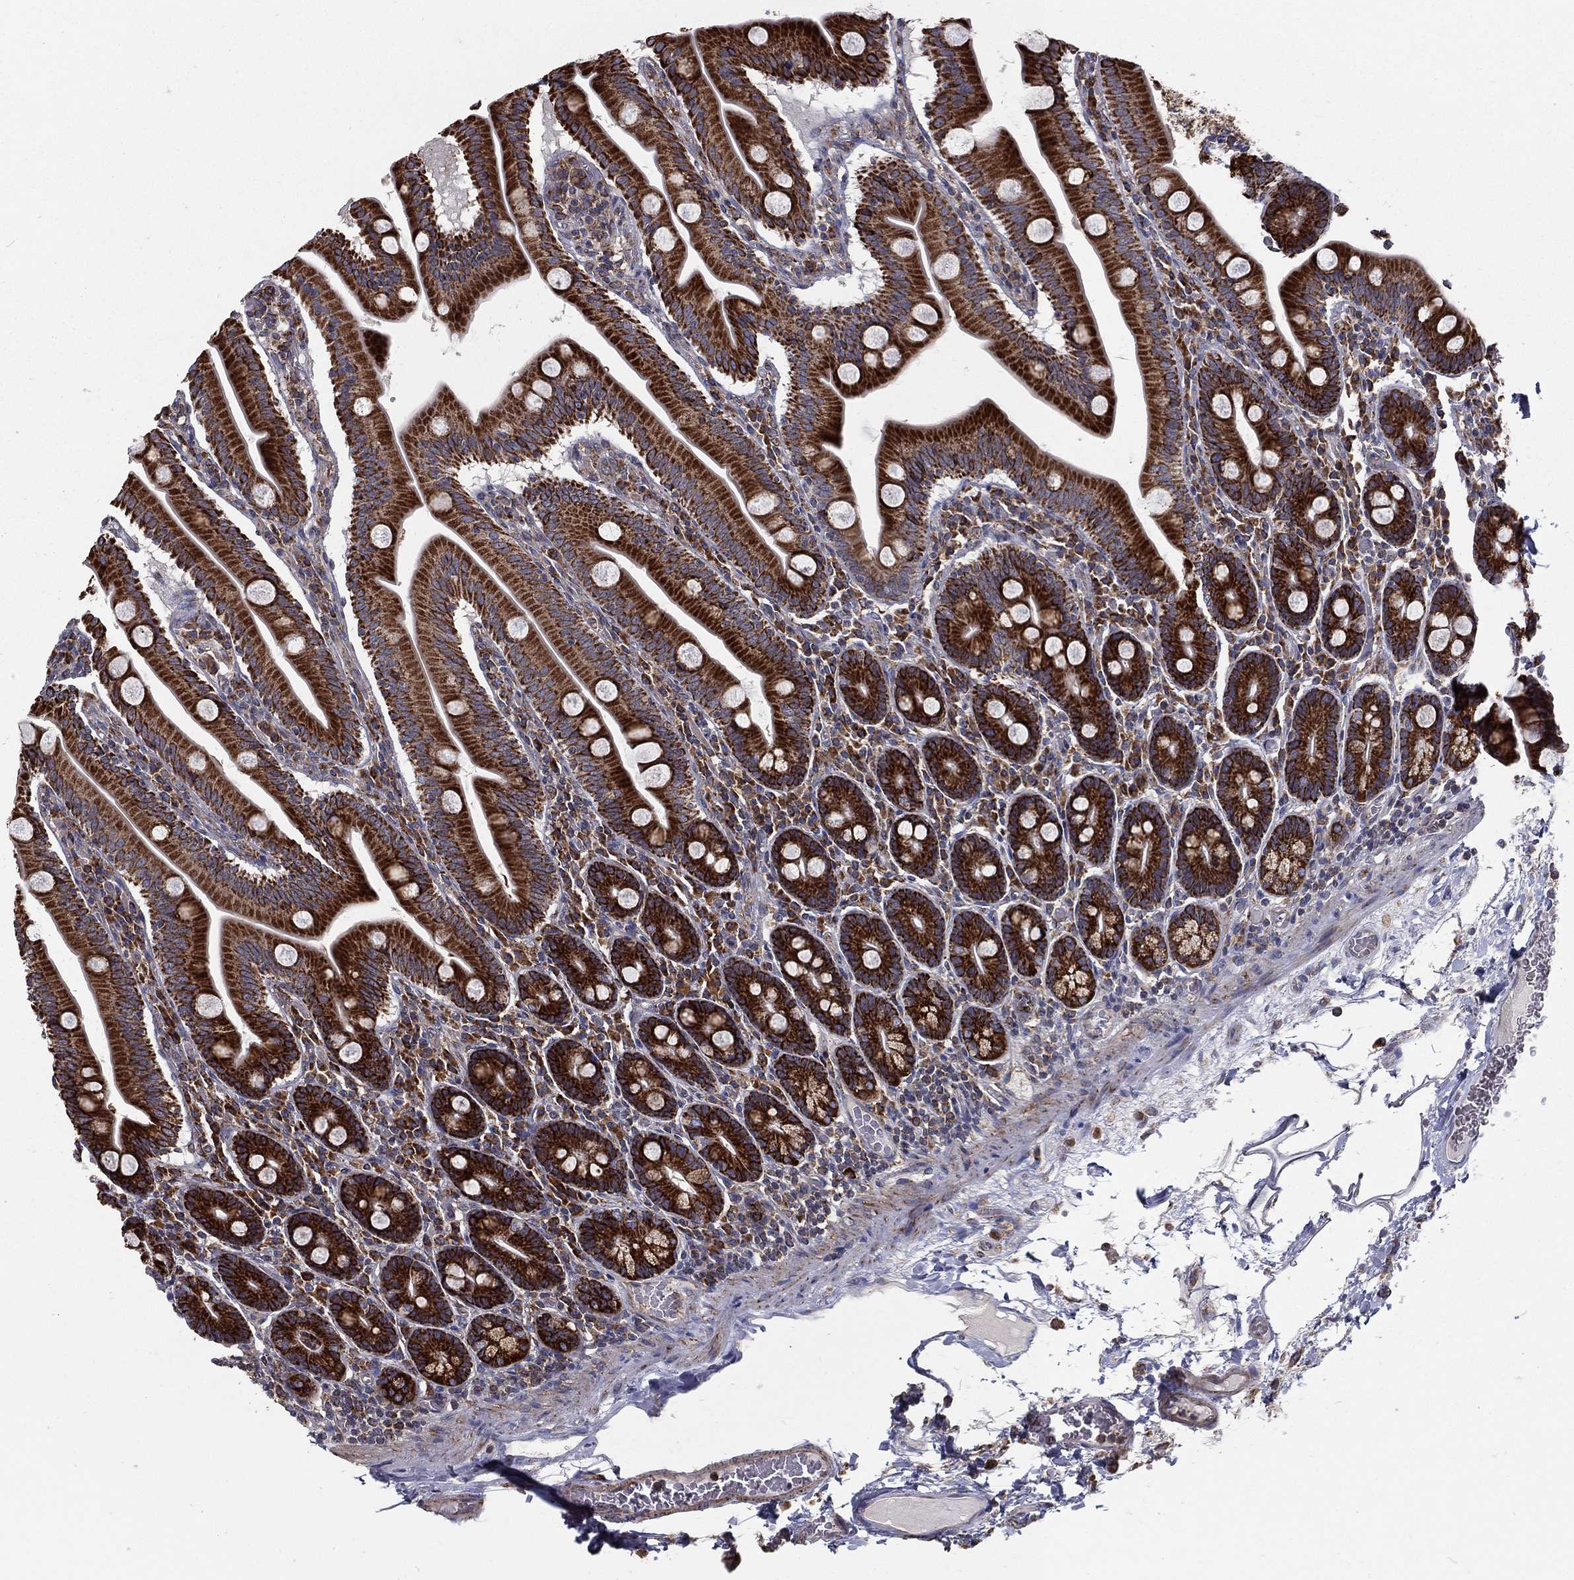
{"staining": {"intensity": "strong", "quantity": ">75%", "location": "cytoplasmic/membranous"}, "tissue": "small intestine", "cell_type": "Glandular cells", "image_type": "normal", "snomed": [{"axis": "morphology", "description": "Normal tissue, NOS"}, {"axis": "topography", "description": "Small intestine"}], "caption": "Immunohistochemical staining of normal small intestine displays high levels of strong cytoplasmic/membranous staining in approximately >75% of glandular cells.", "gene": "MT", "patient": {"sex": "male", "age": 37}}